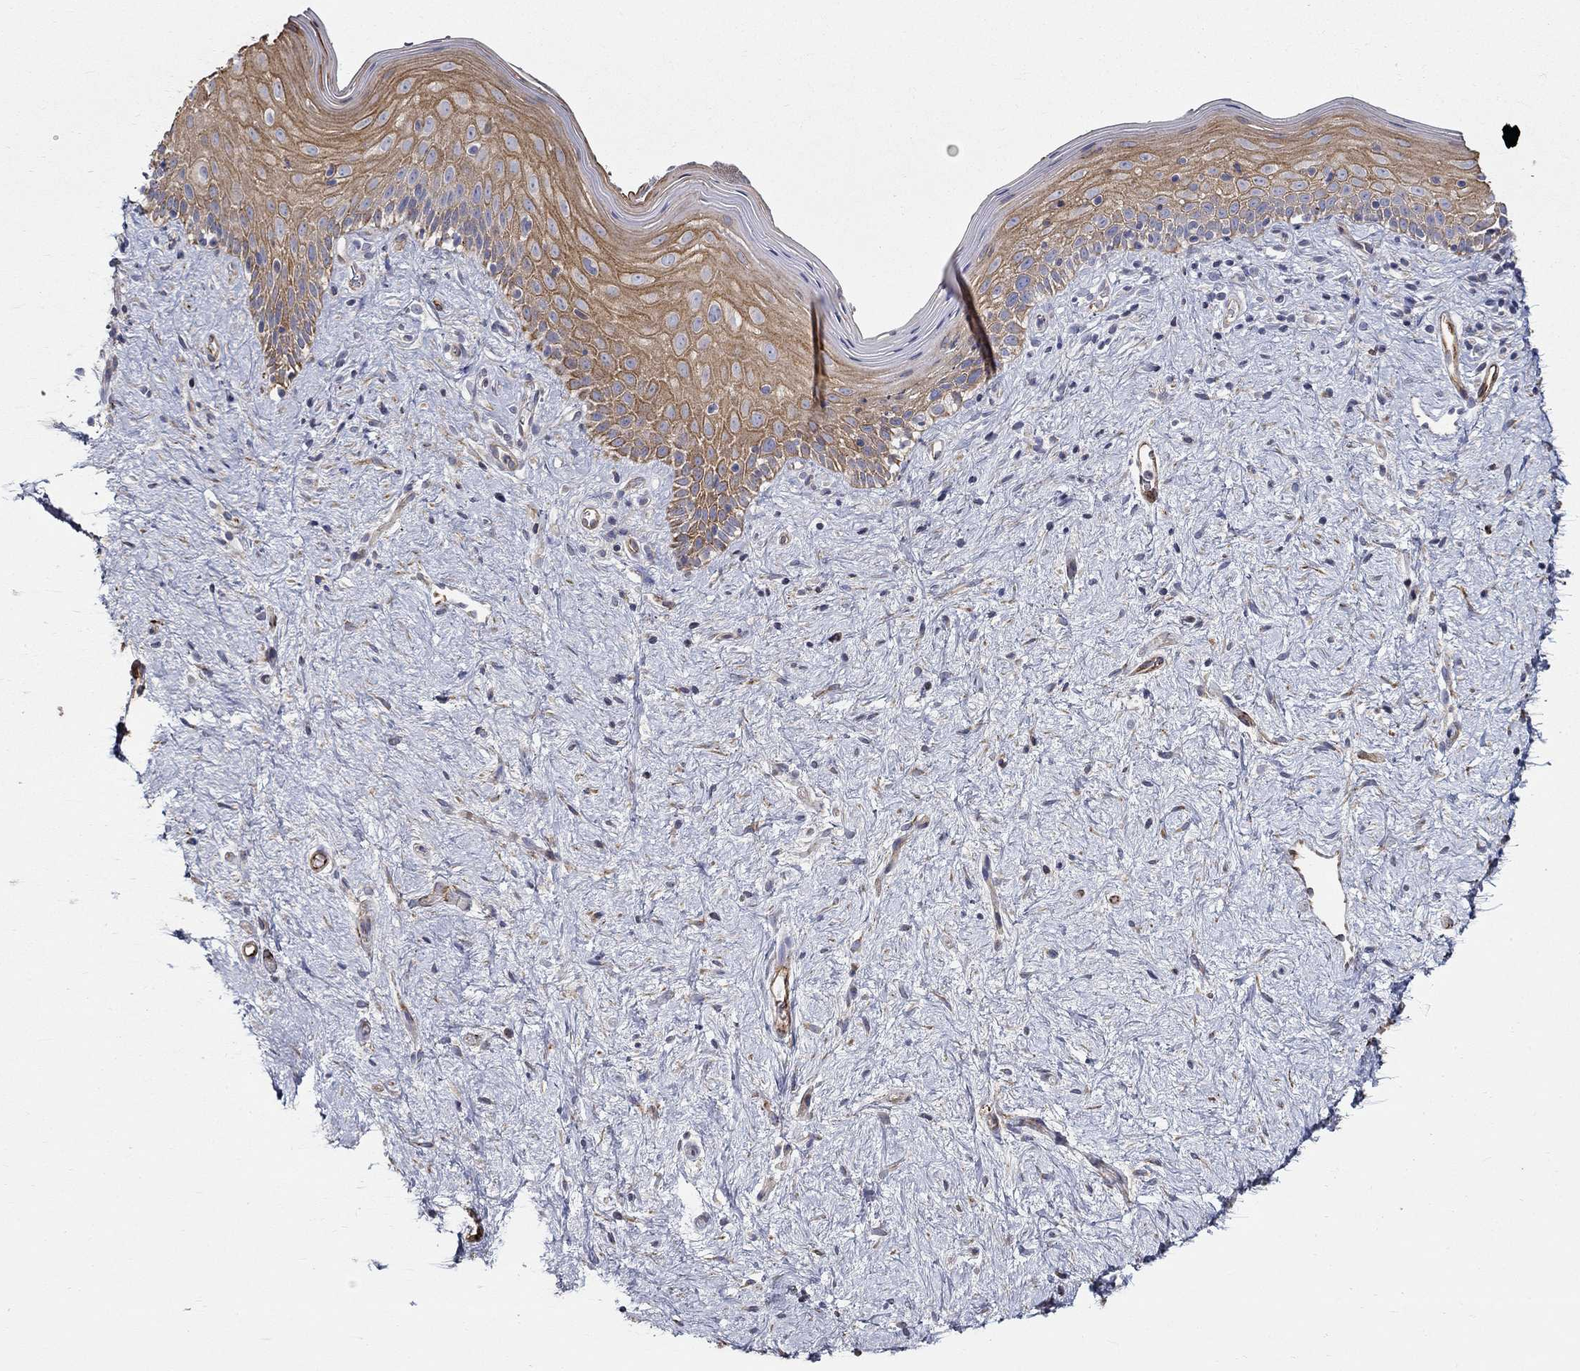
{"staining": {"intensity": "moderate", "quantity": ">75%", "location": "cytoplasmic/membranous"}, "tissue": "vagina", "cell_type": "Squamous epithelial cells", "image_type": "normal", "snomed": [{"axis": "morphology", "description": "Normal tissue, NOS"}, {"axis": "topography", "description": "Vagina"}], "caption": "Normal vagina exhibits moderate cytoplasmic/membranous positivity in about >75% of squamous epithelial cells, visualized by immunohistochemistry.", "gene": "NPHP1", "patient": {"sex": "female", "age": 47}}